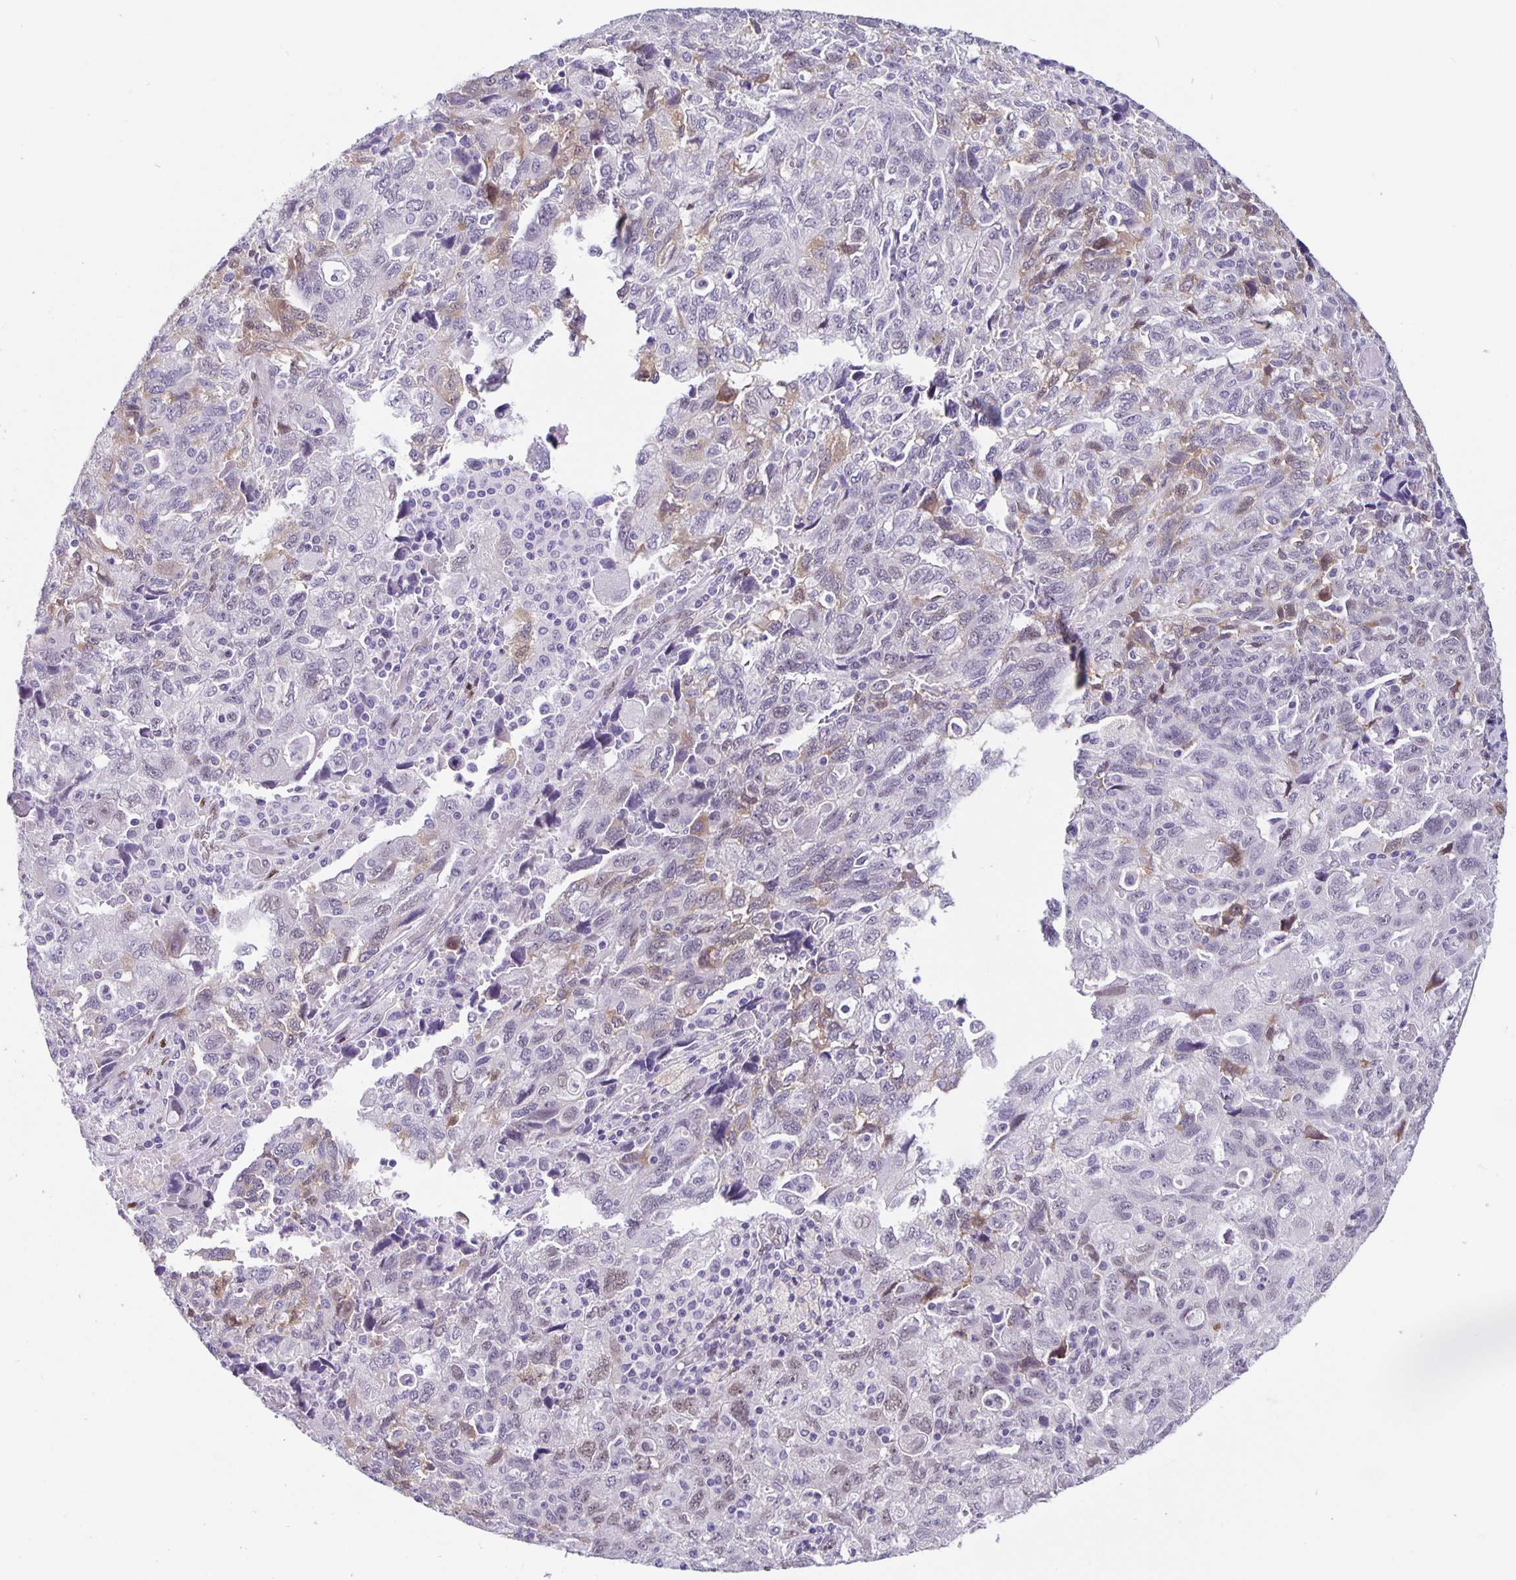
{"staining": {"intensity": "weak", "quantity": "<25%", "location": "cytoplasmic/membranous,nuclear"}, "tissue": "ovarian cancer", "cell_type": "Tumor cells", "image_type": "cancer", "snomed": [{"axis": "morphology", "description": "Carcinoma, NOS"}, {"axis": "morphology", "description": "Cystadenocarcinoma, serous, NOS"}, {"axis": "topography", "description": "Ovary"}], "caption": "Human ovarian cancer stained for a protein using IHC reveals no staining in tumor cells.", "gene": "FOSL2", "patient": {"sex": "female", "age": 69}}